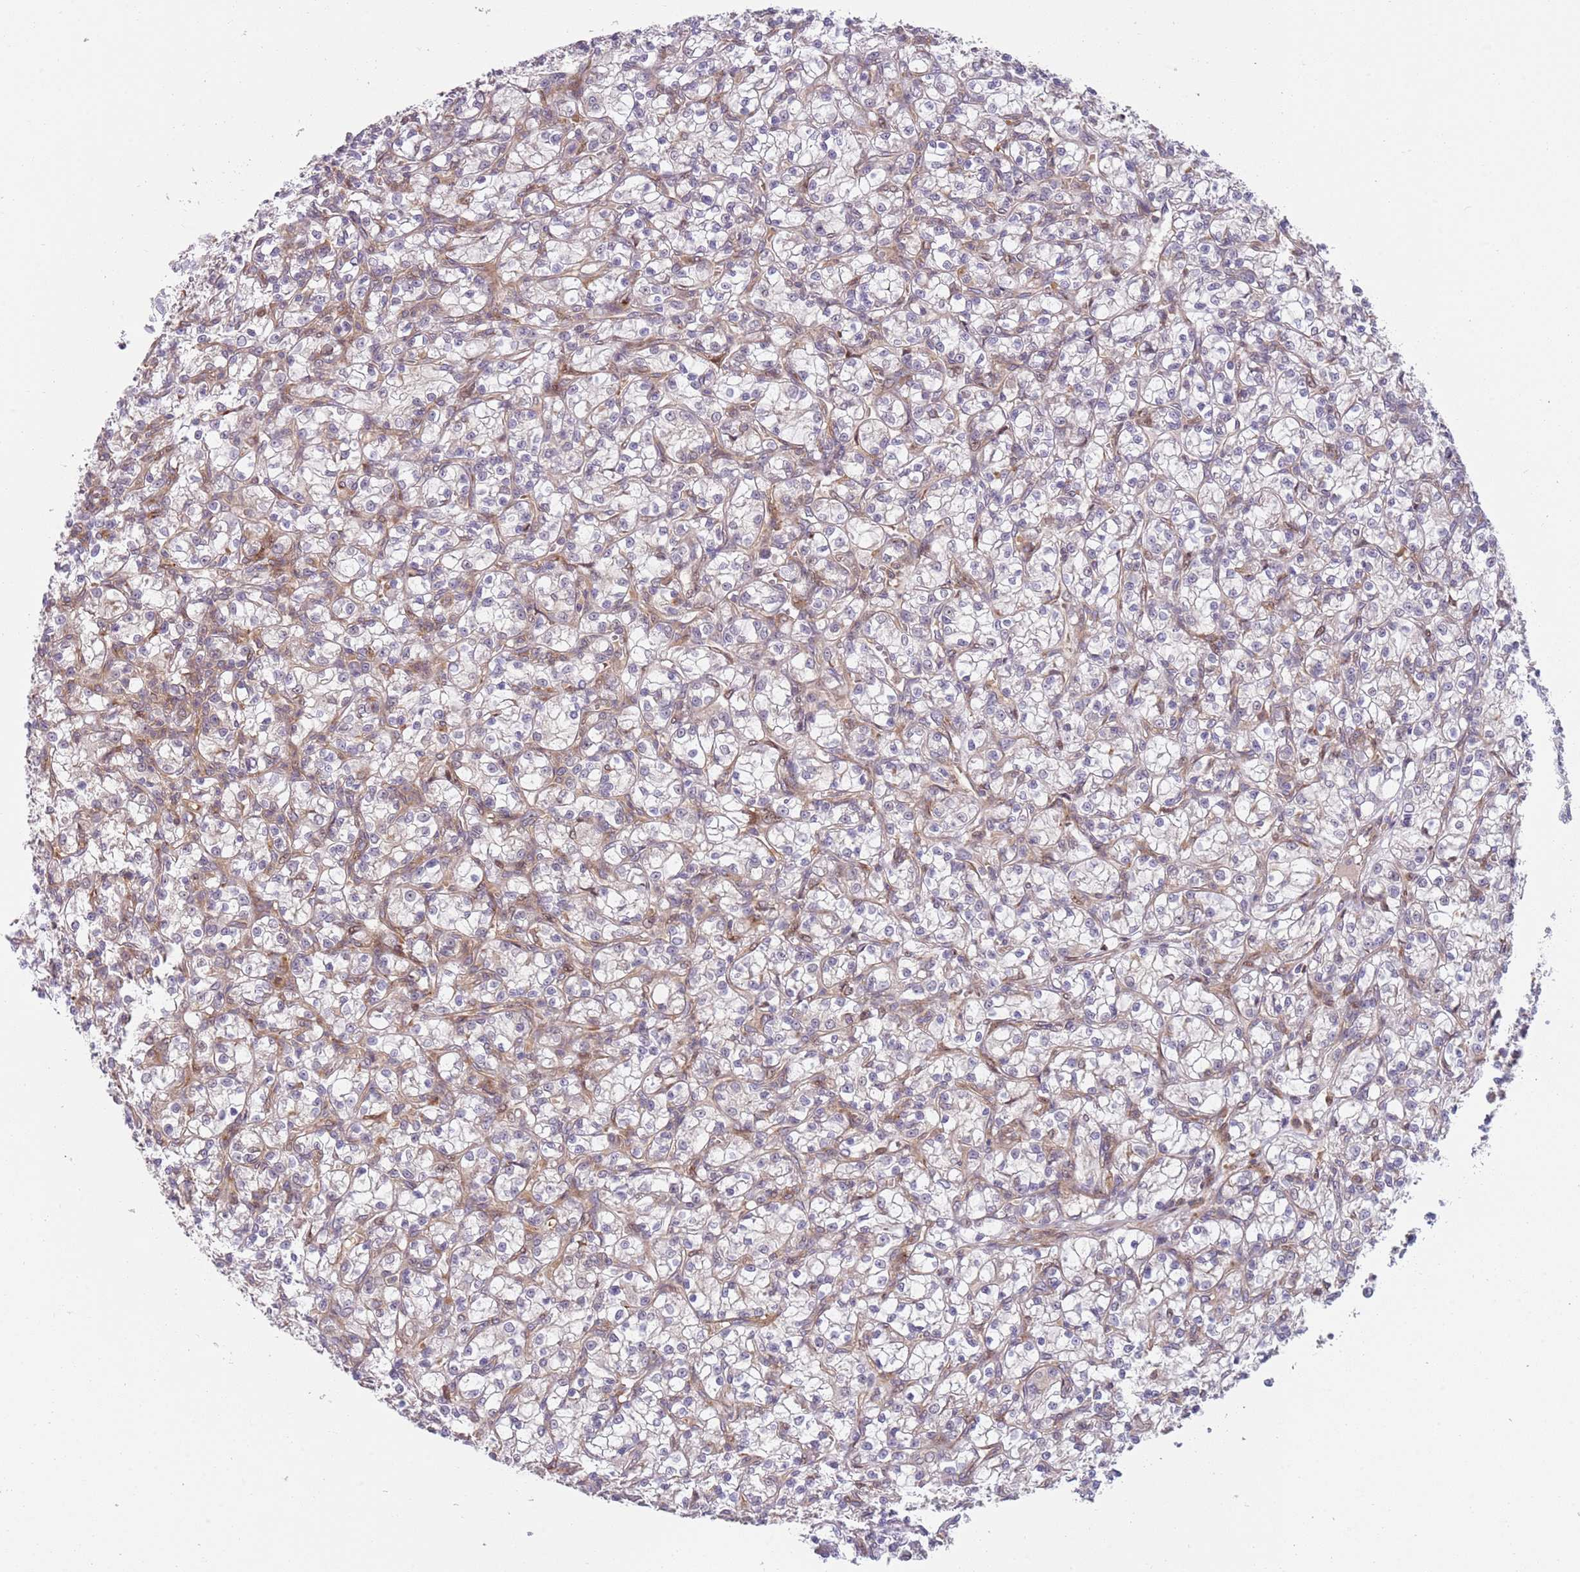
{"staining": {"intensity": "negative", "quantity": "none", "location": "none"}, "tissue": "renal cancer", "cell_type": "Tumor cells", "image_type": "cancer", "snomed": [{"axis": "morphology", "description": "Adenocarcinoma, NOS"}, {"axis": "topography", "description": "Kidney"}], "caption": "Protein analysis of renal adenocarcinoma shows no significant staining in tumor cells.", "gene": "GGA1", "patient": {"sex": "female", "age": 59}}